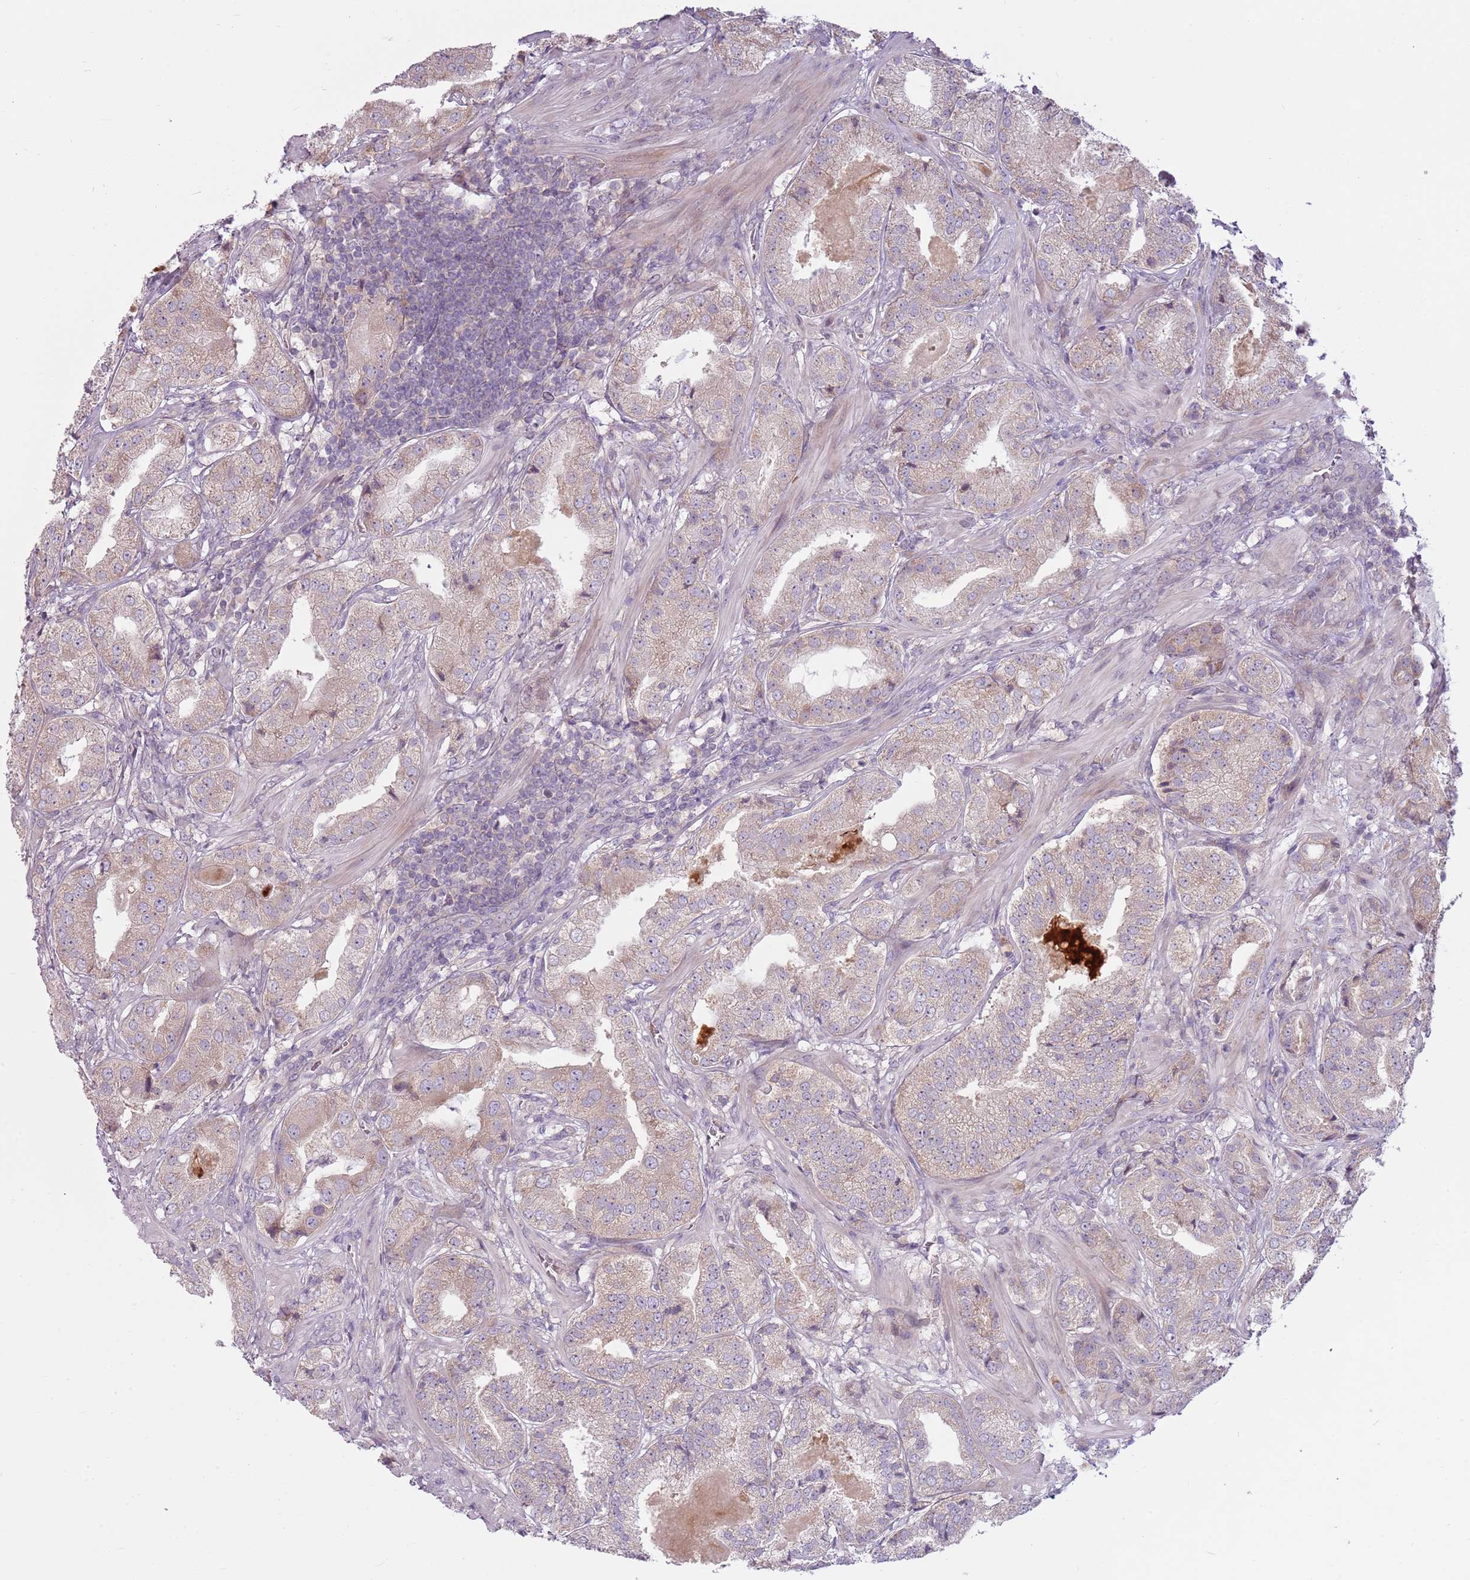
{"staining": {"intensity": "weak", "quantity": ">75%", "location": "cytoplasmic/membranous"}, "tissue": "prostate cancer", "cell_type": "Tumor cells", "image_type": "cancer", "snomed": [{"axis": "morphology", "description": "Adenocarcinoma, High grade"}, {"axis": "topography", "description": "Prostate"}], "caption": "This is a photomicrograph of IHC staining of prostate cancer (adenocarcinoma (high-grade)), which shows weak staining in the cytoplasmic/membranous of tumor cells.", "gene": "HSPA14", "patient": {"sex": "male", "age": 63}}